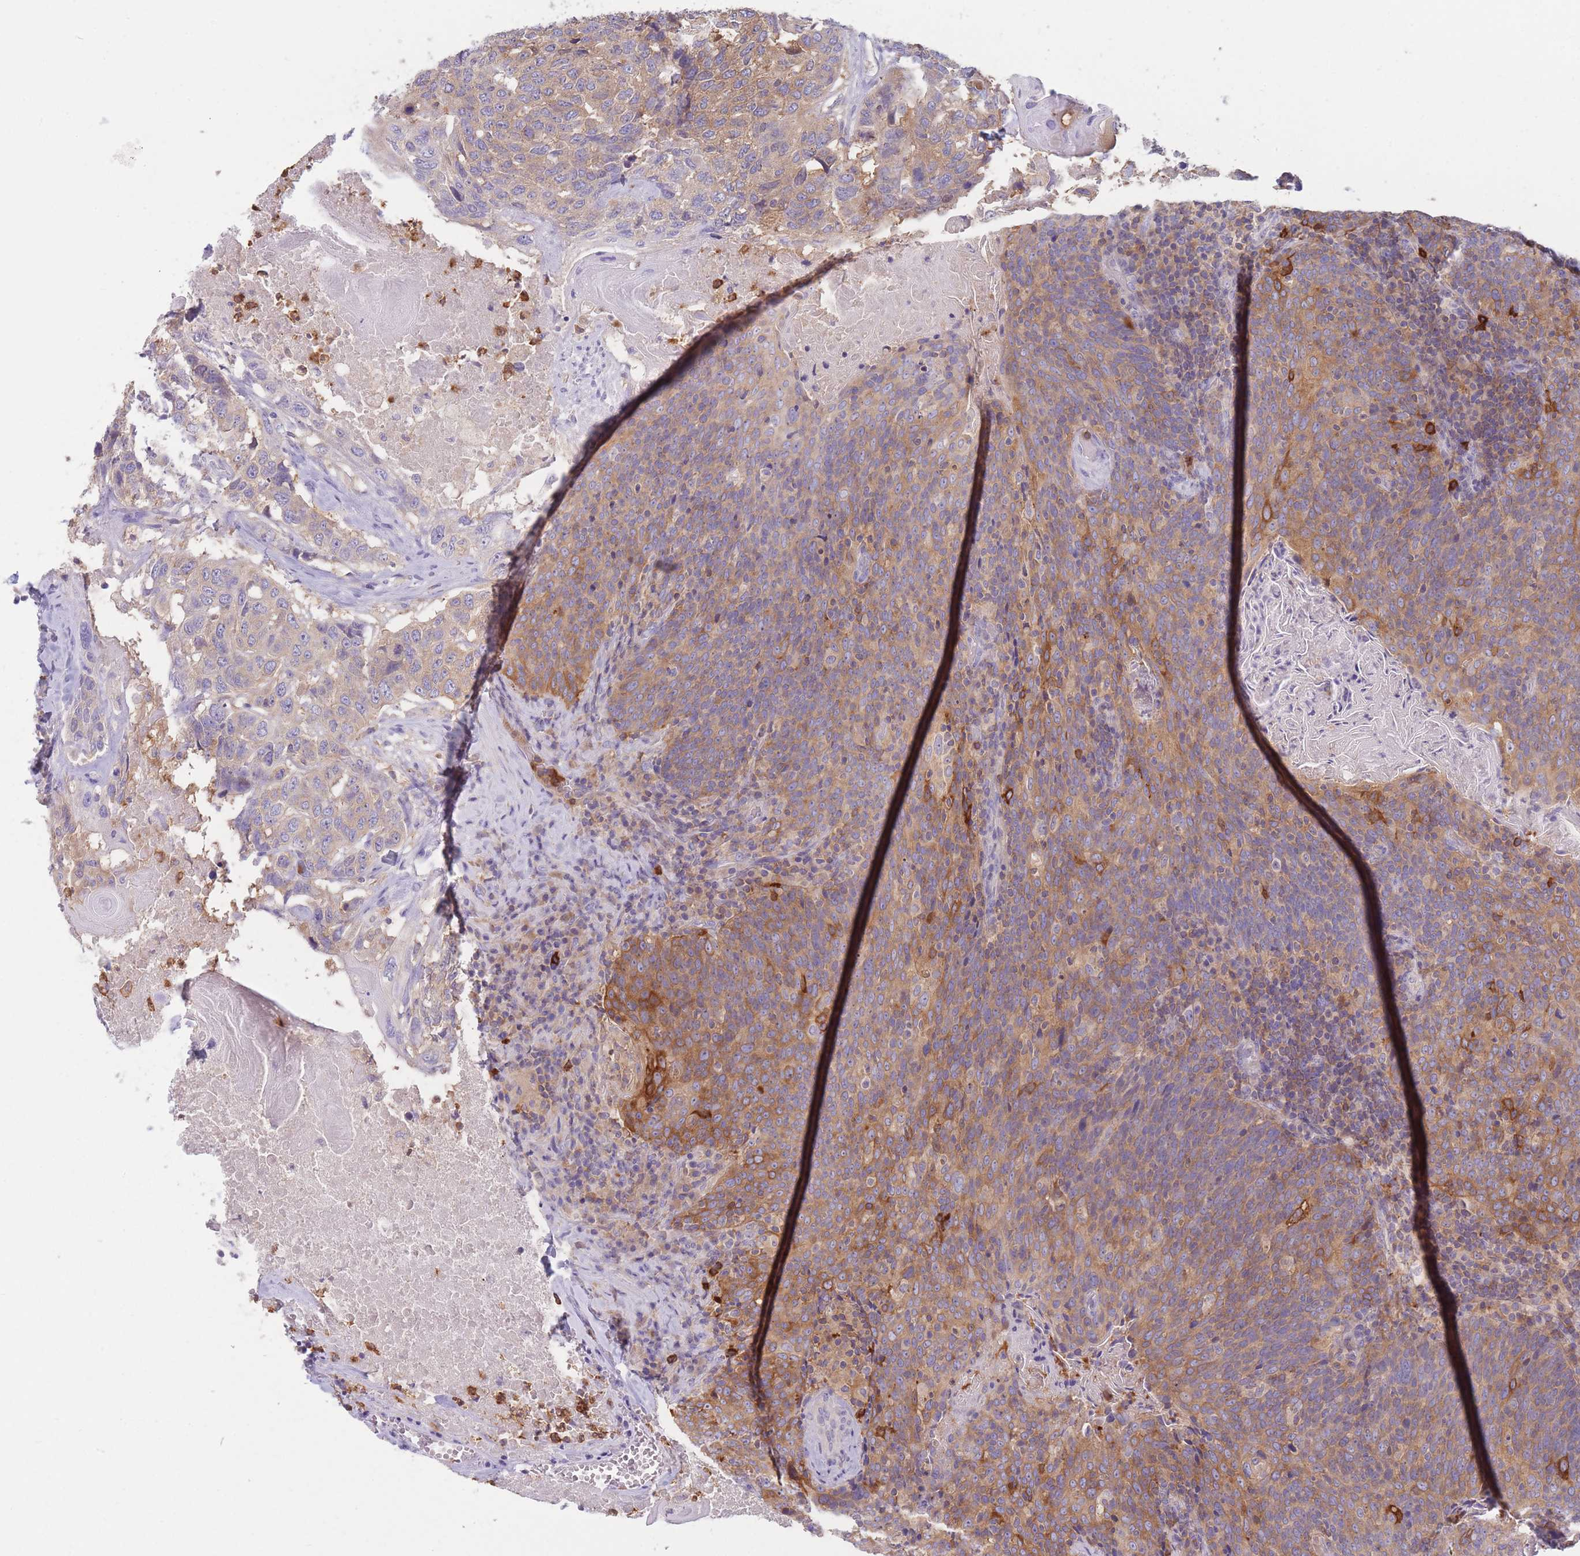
{"staining": {"intensity": "moderate", "quantity": ">75%", "location": "cytoplasmic/membranous"}, "tissue": "head and neck cancer", "cell_type": "Tumor cells", "image_type": "cancer", "snomed": [{"axis": "morphology", "description": "Squamous cell carcinoma, NOS"}, {"axis": "morphology", "description": "Squamous cell carcinoma, metastatic, NOS"}, {"axis": "topography", "description": "Lymph node"}, {"axis": "topography", "description": "Head-Neck"}], "caption": "An image of head and neck squamous cell carcinoma stained for a protein demonstrates moderate cytoplasmic/membranous brown staining in tumor cells.", "gene": "ST3GAL4", "patient": {"sex": "male", "age": 62}}